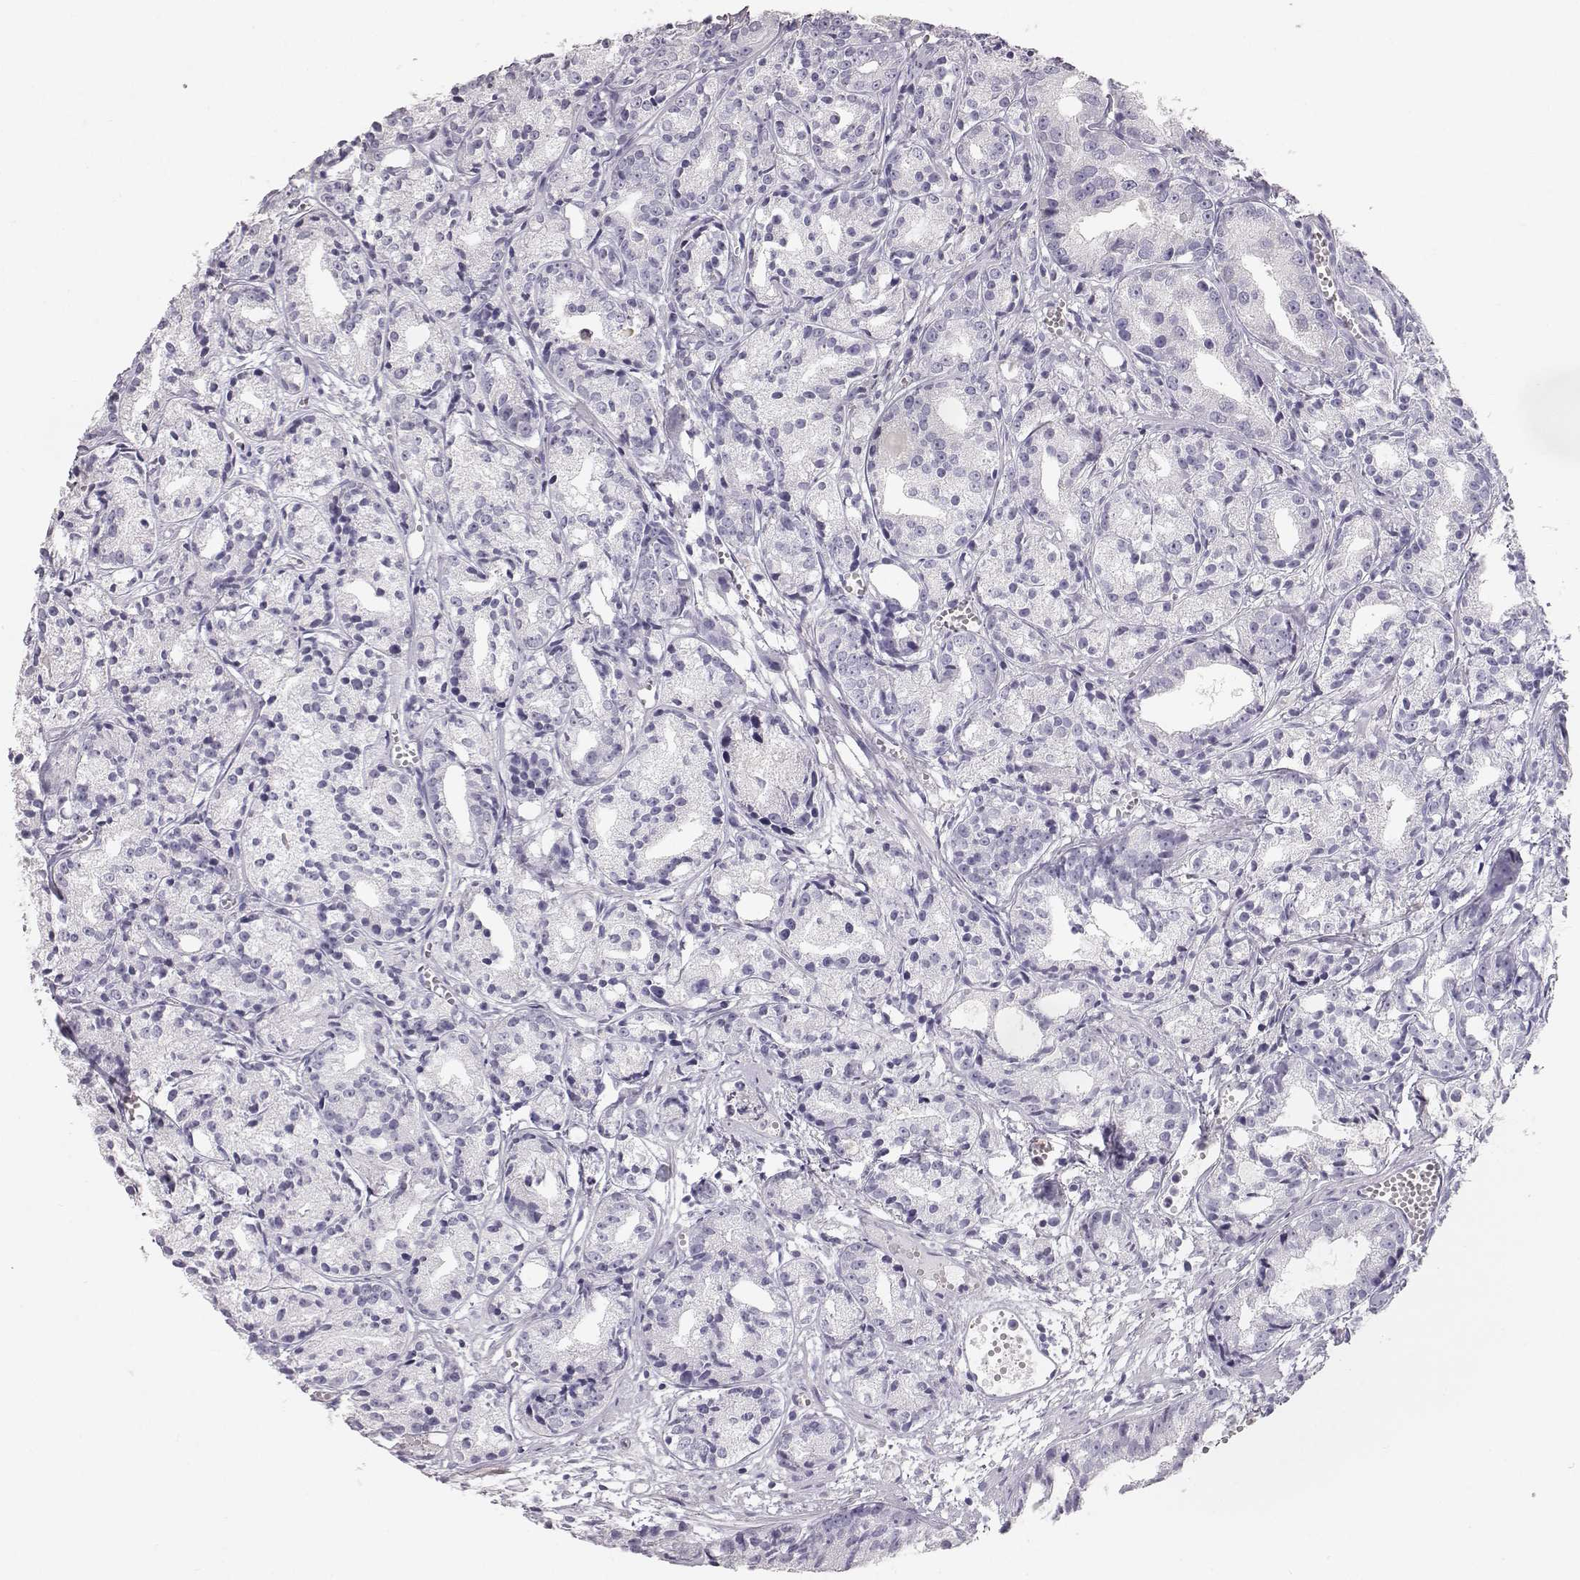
{"staining": {"intensity": "negative", "quantity": "none", "location": "none"}, "tissue": "prostate cancer", "cell_type": "Tumor cells", "image_type": "cancer", "snomed": [{"axis": "morphology", "description": "Adenocarcinoma, Medium grade"}, {"axis": "topography", "description": "Prostate"}], "caption": "Immunohistochemistry (IHC) micrograph of human prostate cancer stained for a protein (brown), which demonstrates no expression in tumor cells.", "gene": "KRT33A", "patient": {"sex": "male", "age": 74}}